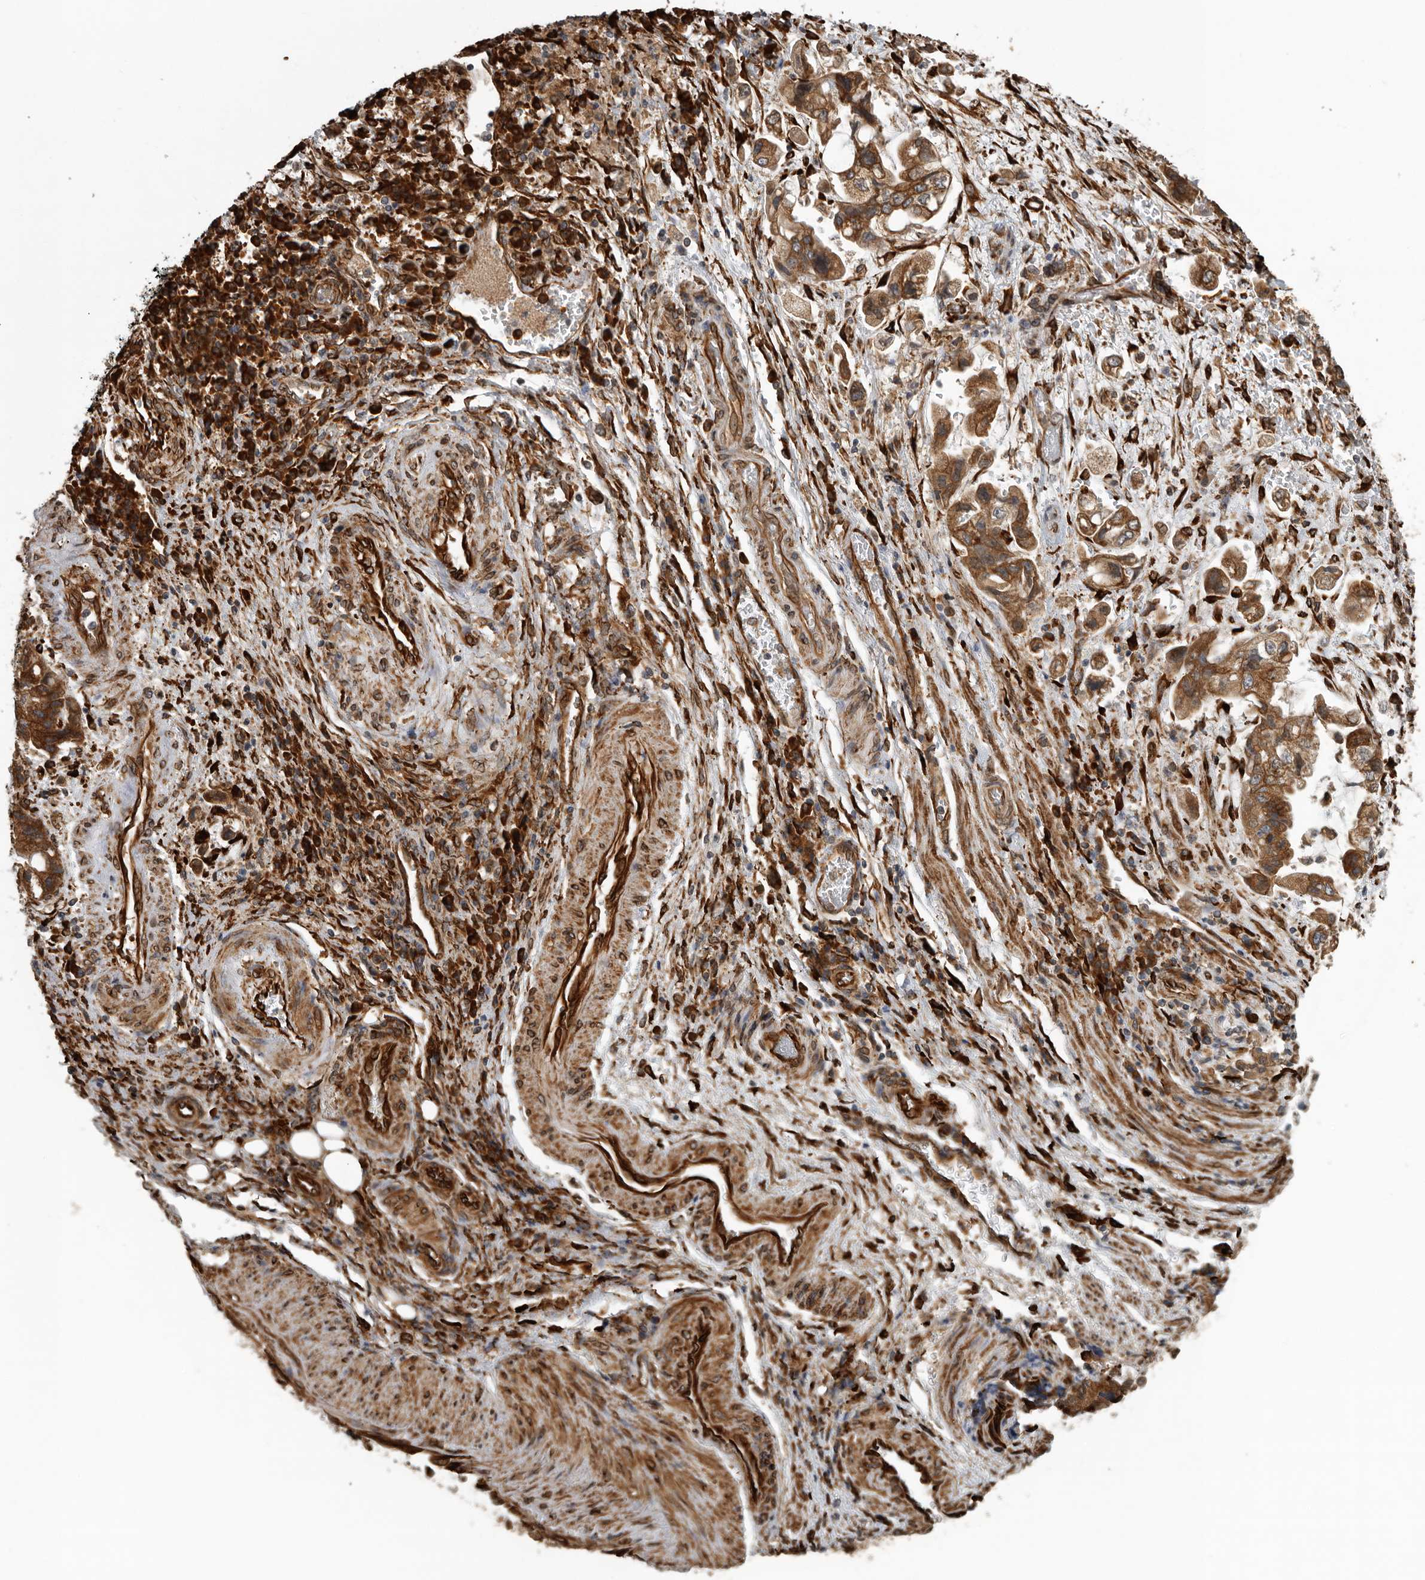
{"staining": {"intensity": "moderate", "quantity": ">75%", "location": "cytoplasmic/membranous"}, "tissue": "stomach cancer", "cell_type": "Tumor cells", "image_type": "cancer", "snomed": [{"axis": "morphology", "description": "Adenocarcinoma, NOS"}, {"axis": "topography", "description": "Stomach"}], "caption": "Protein expression analysis of adenocarcinoma (stomach) shows moderate cytoplasmic/membranous expression in approximately >75% of tumor cells. (IHC, brightfield microscopy, high magnification).", "gene": "CEP350", "patient": {"sex": "male", "age": 62}}